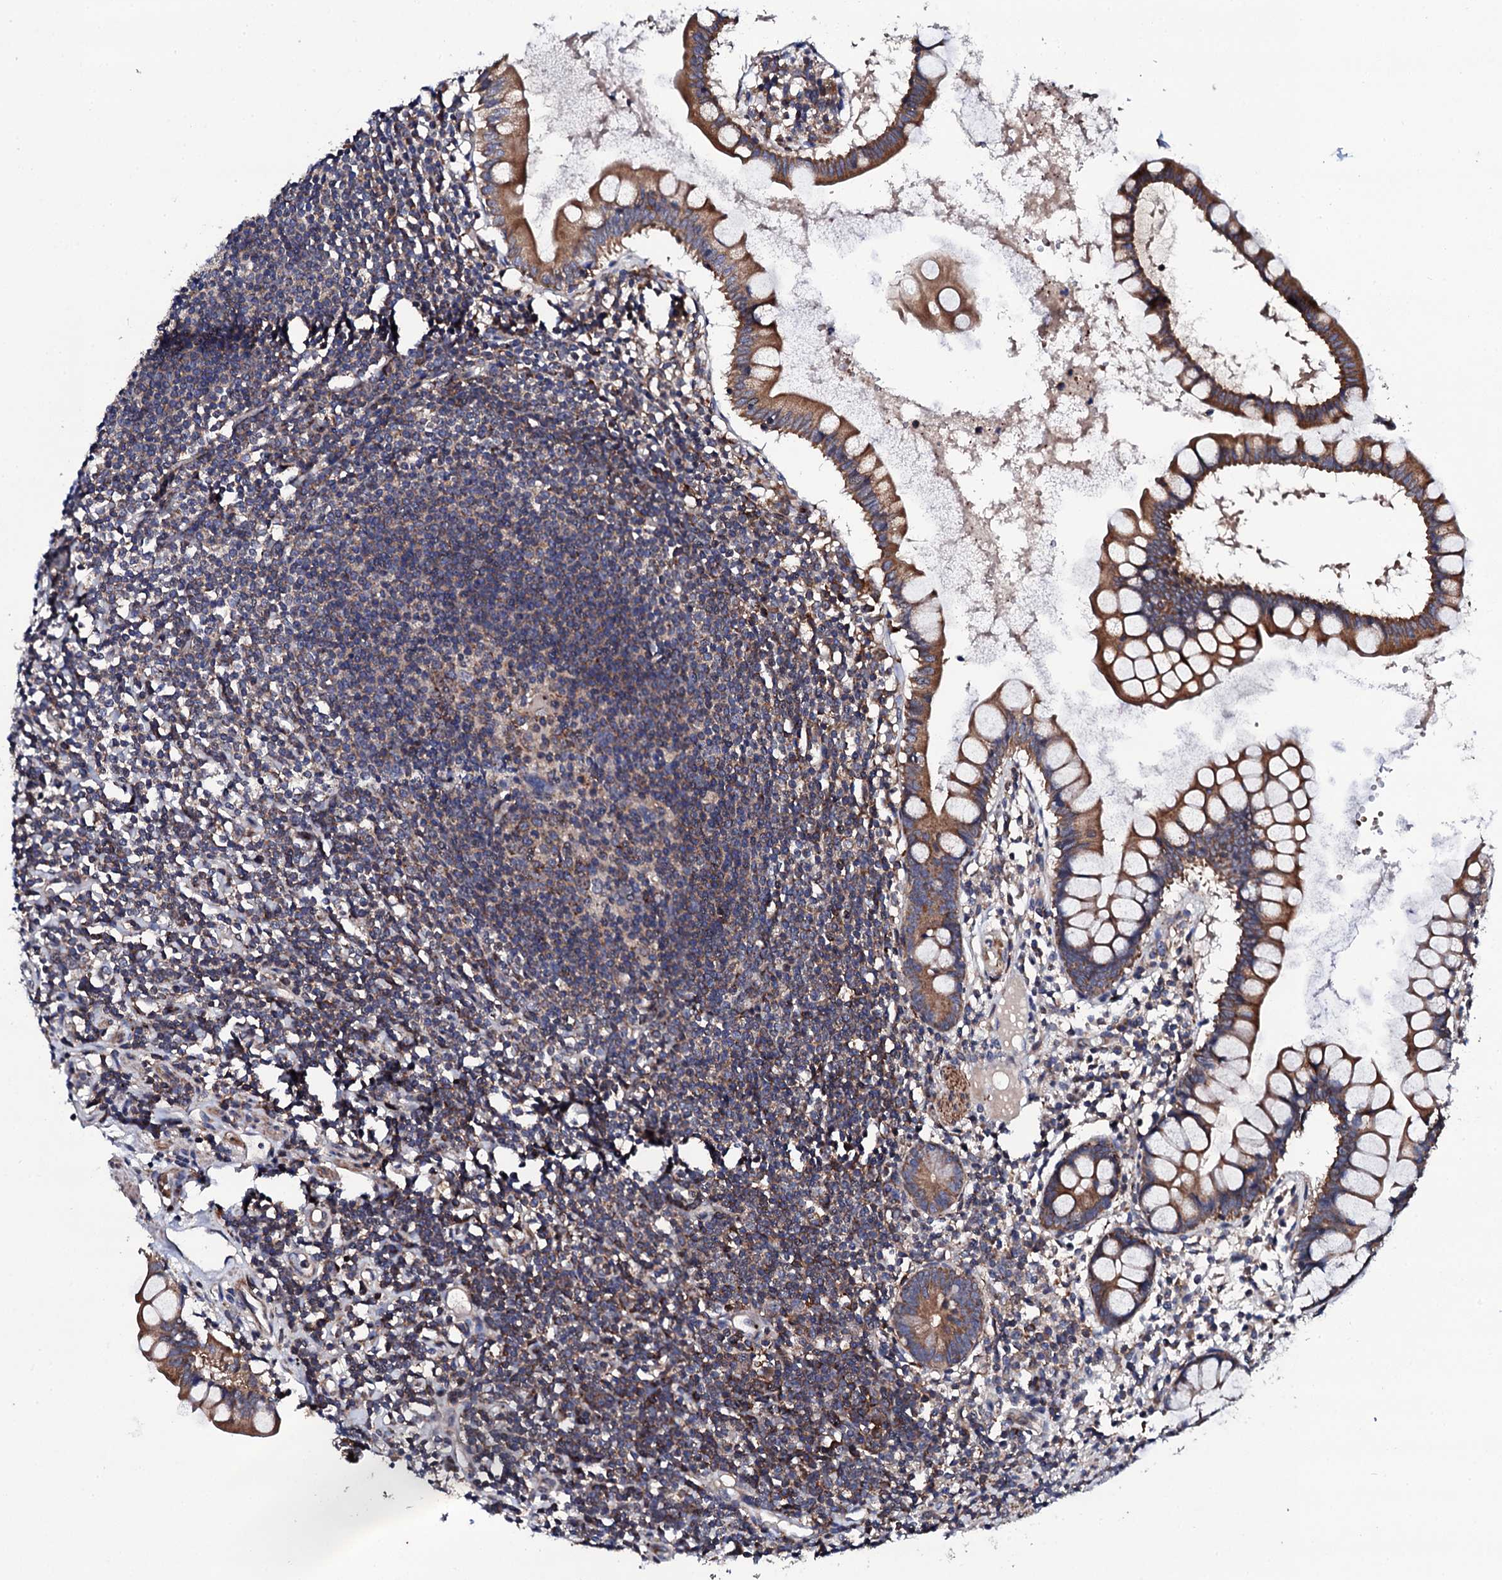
{"staining": {"intensity": "negative", "quantity": "none", "location": "none"}, "tissue": "colon", "cell_type": "Endothelial cells", "image_type": "normal", "snomed": [{"axis": "morphology", "description": "Normal tissue, NOS"}, {"axis": "morphology", "description": "Adenocarcinoma, NOS"}, {"axis": "topography", "description": "Colon"}], "caption": "DAB (3,3'-diaminobenzidine) immunohistochemical staining of benign human colon displays no significant staining in endothelial cells.", "gene": "COG4", "patient": {"sex": "female", "age": 55}}